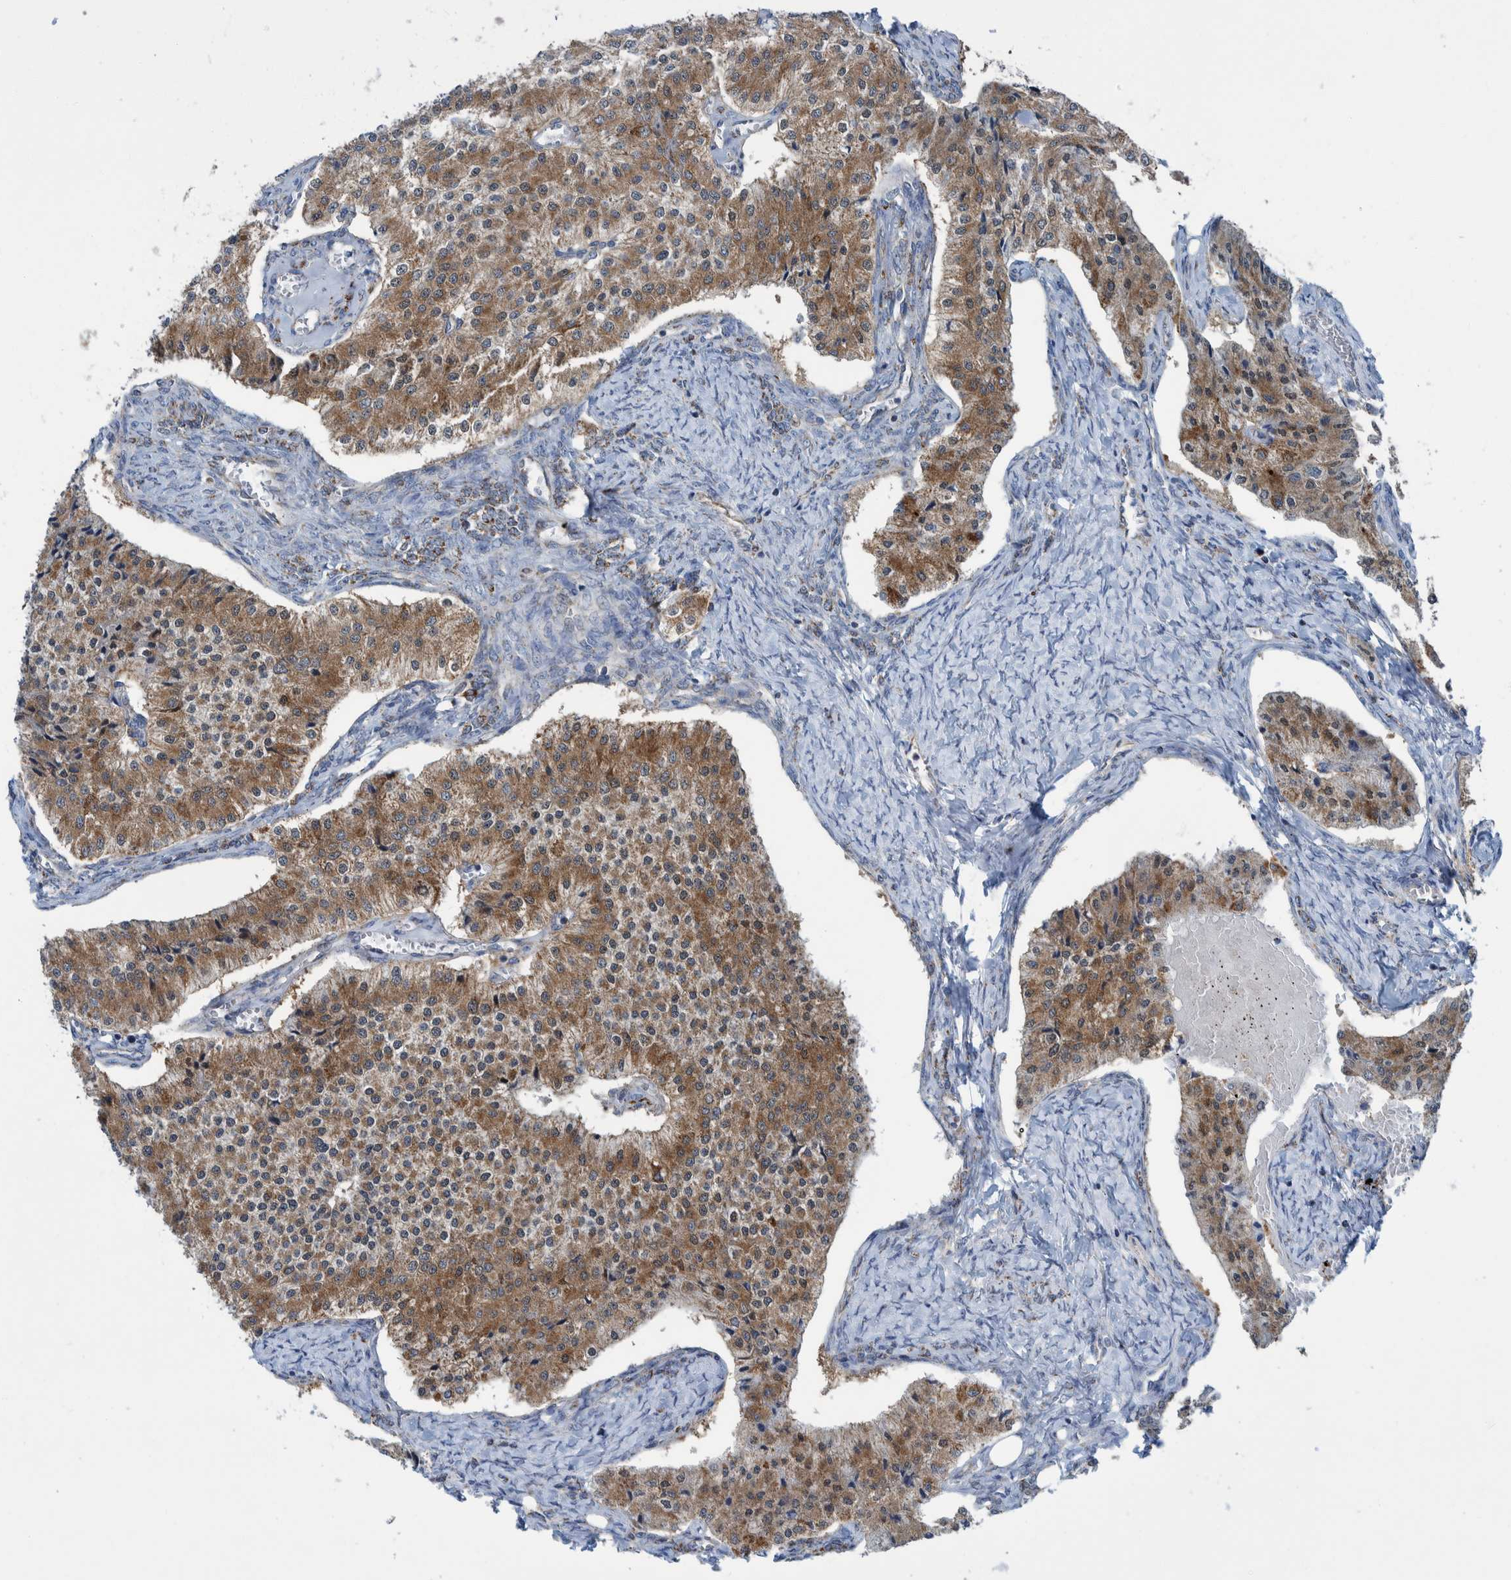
{"staining": {"intensity": "moderate", "quantity": ">75%", "location": "cytoplasmic/membranous"}, "tissue": "carcinoid", "cell_type": "Tumor cells", "image_type": "cancer", "snomed": [{"axis": "morphology", "description": "Carcinoid, malignant, NOS"}, {"axis": "topography", "description": "Colon"}], "caption": "This histopathology image exhibits carcinoid stained with IHC to label a protein in brown. The cytoplasmic/membranous of tumor cells show moderate positivity for the protein. Nuclei are counter-stained blue.", "gene": "MRPS7", "patient": {"sex": "female", "age": 52}}